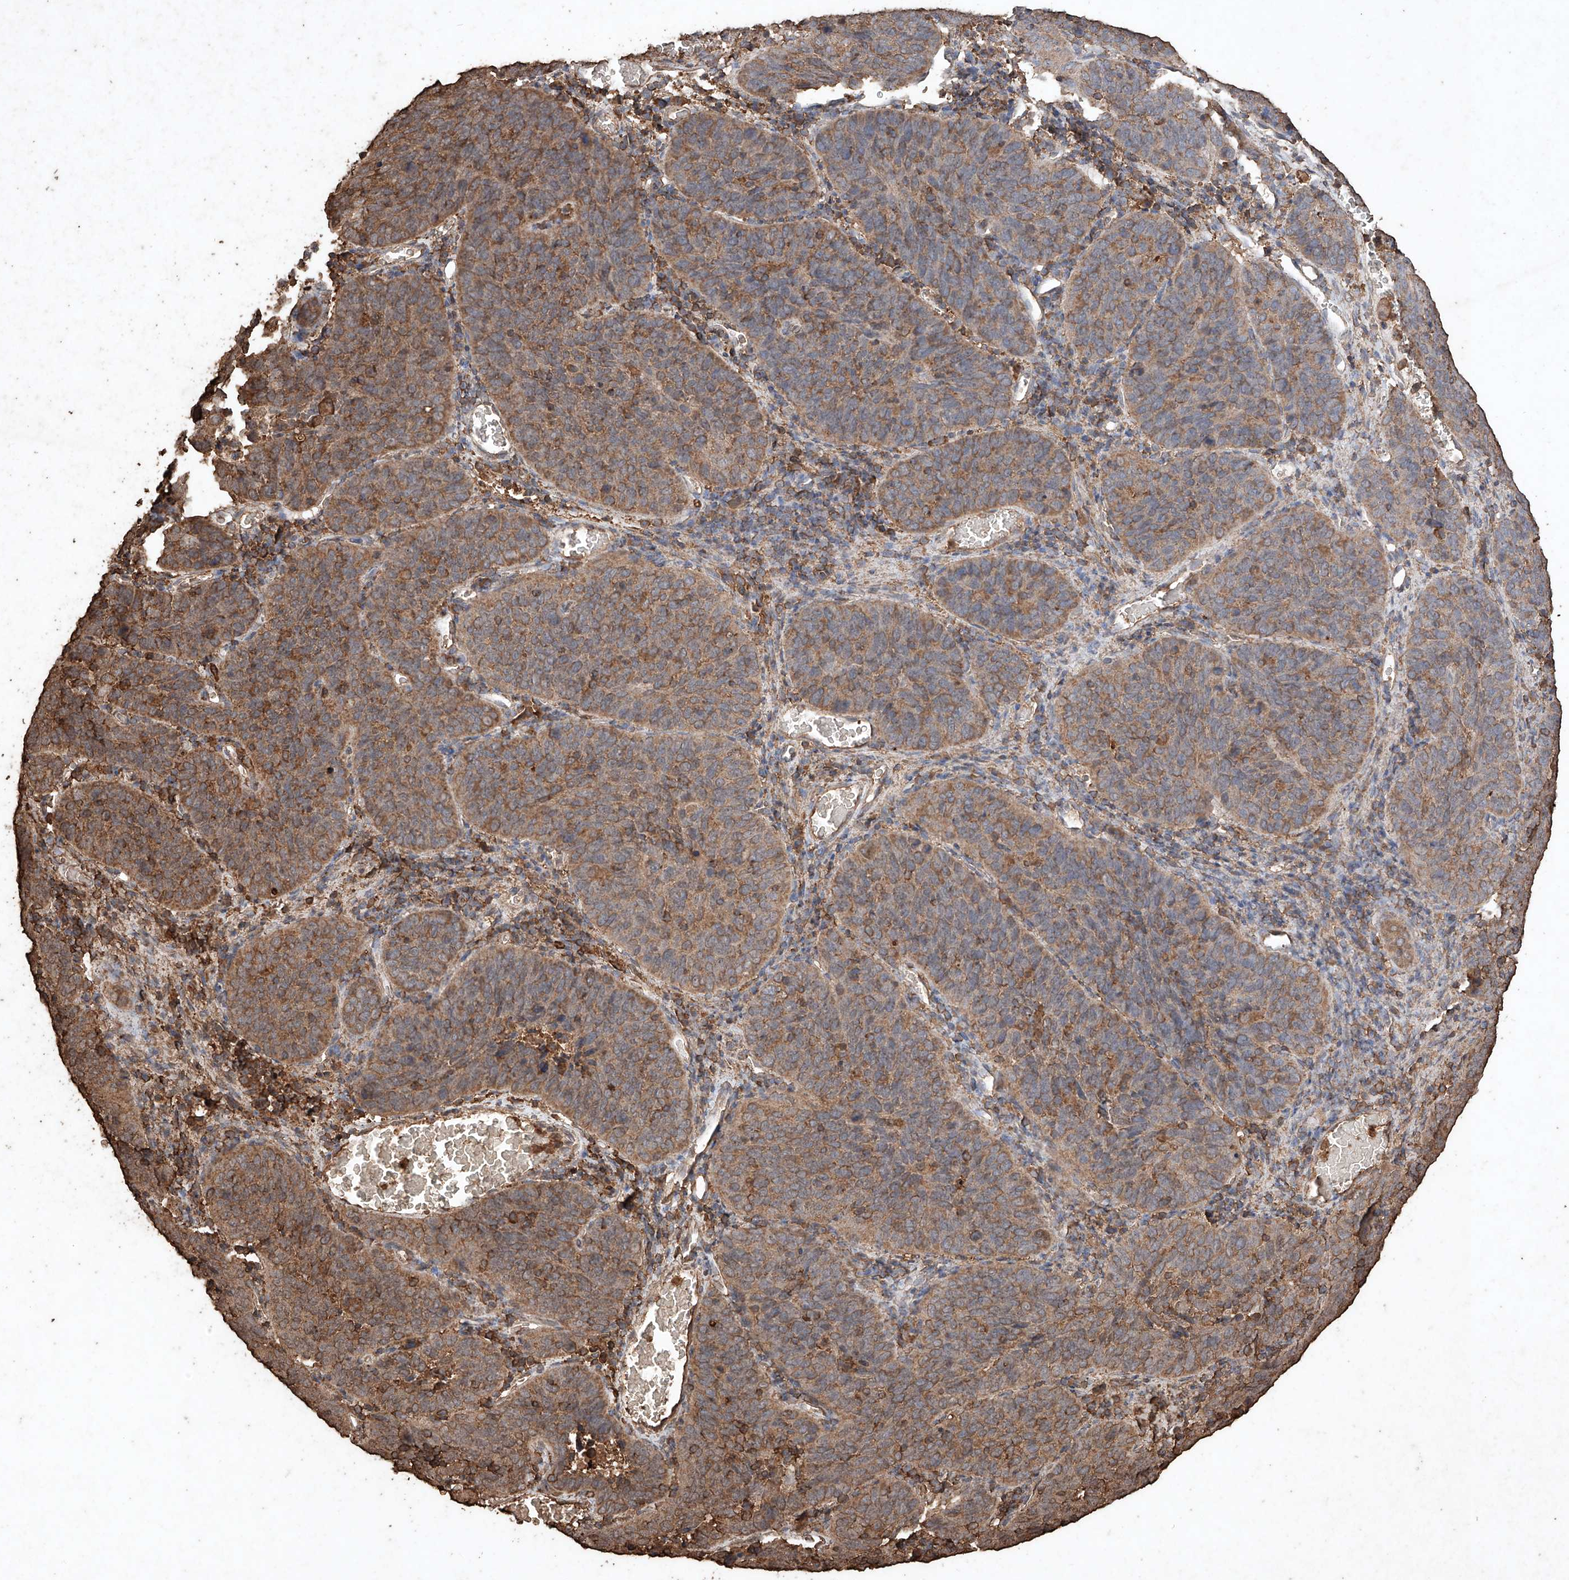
{"staining": {"intensity": "moderate", "quantity": ">75%", "location": "cytoplasmic/membranous"}, "tissue": "cervical cancer", "cell_type": "Tumor cells", "image_type": "cancer", "snomed": [{"axis": "morphology", "description": "Squamous cell carcinoma, NOS"}, {"axis": "topography", "description": "Cervix"}], "caption": "Human cervical squamous cell carcinoma stained for a protein (brown) reveals moderate cytoplasmic/membranous positive expression in approximately >75% of tumor cells.", "gene": "M6PR", "patient": {"sex": "female", "age": 60}}